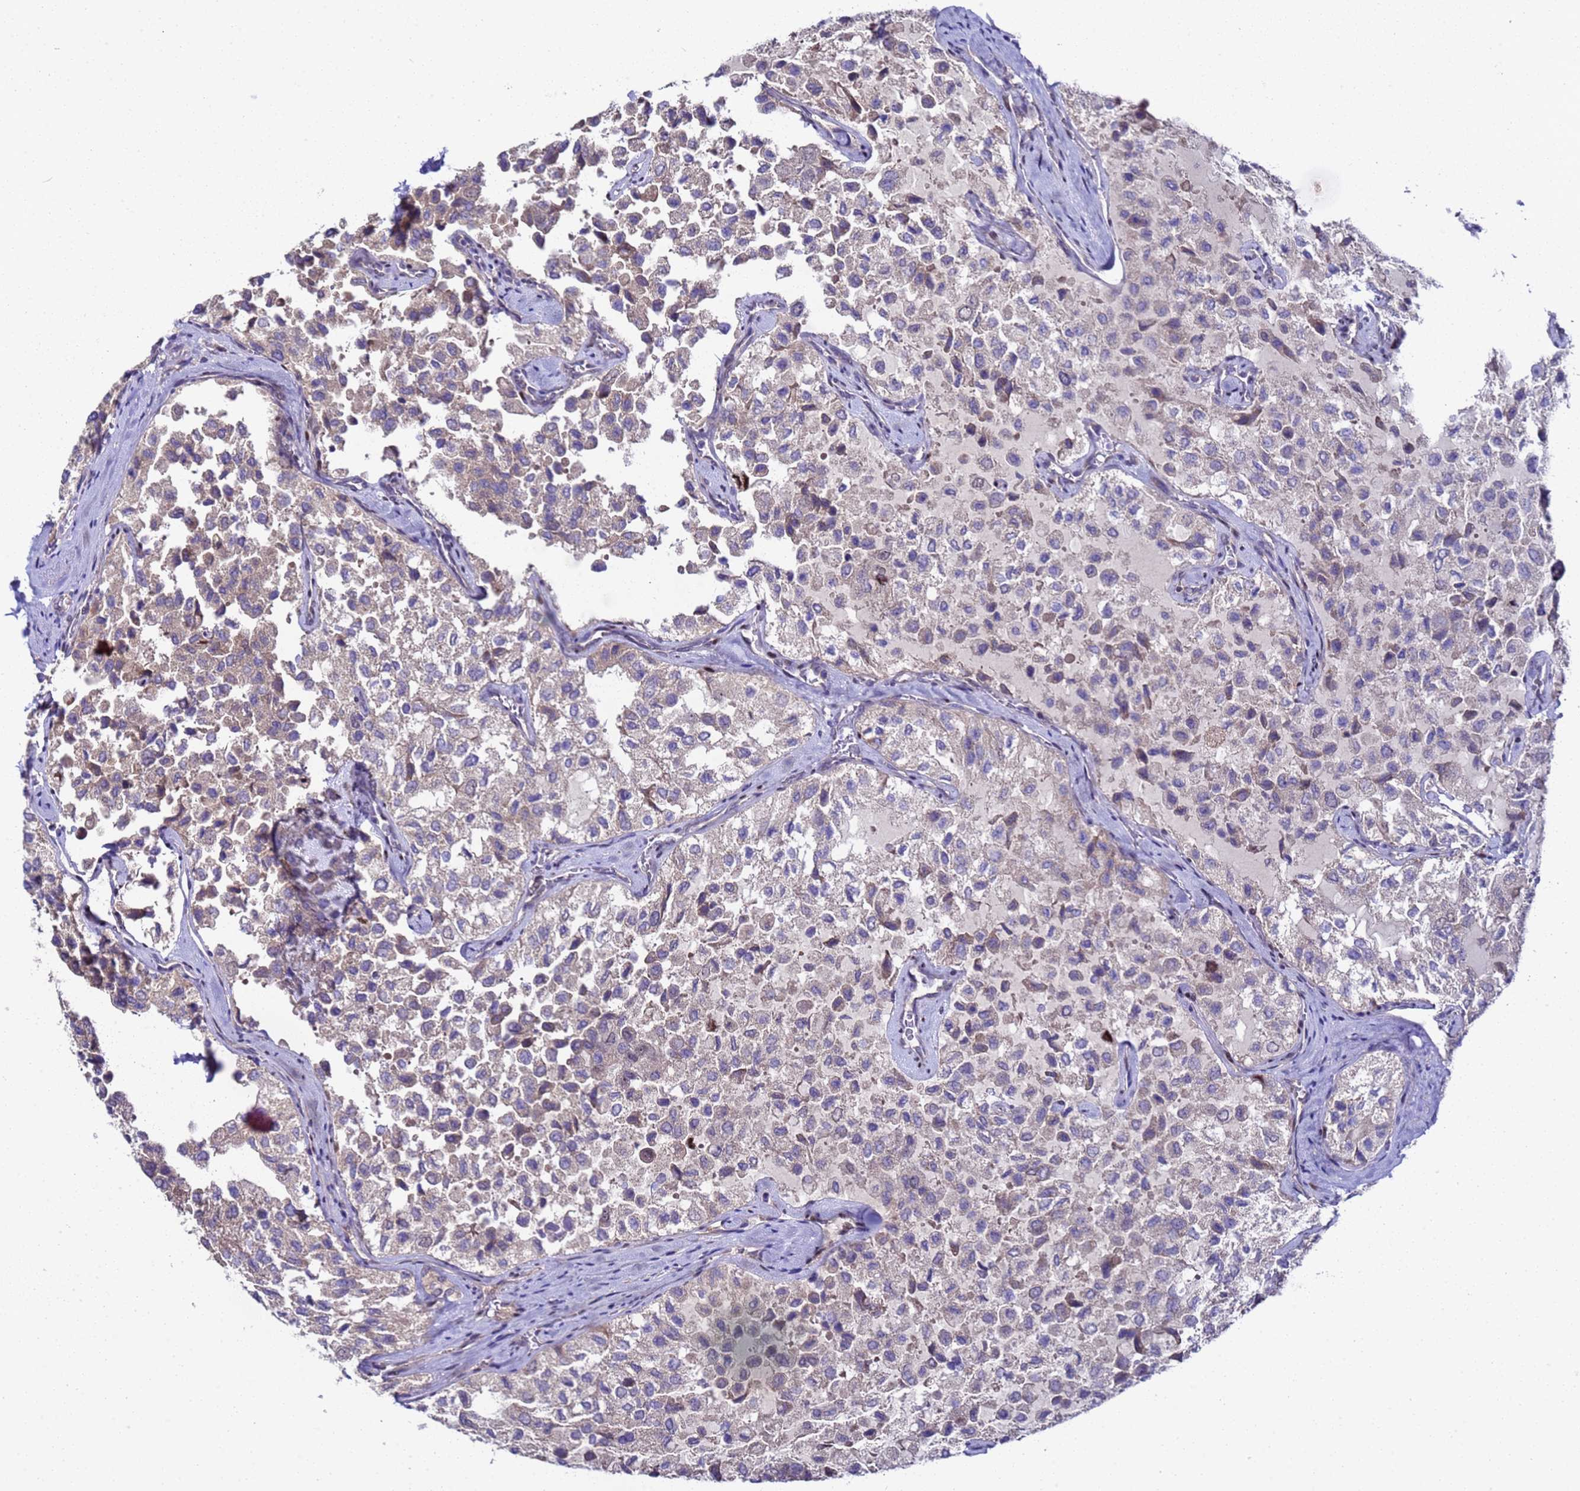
{"staining": {"intensity": "strong", "quantity": "<25%", "location": "nuclear"}, "tissue": "thyroid cancer", "cell_type": "Tumor cells", "image_type": "cancer", "snomed": [{"axis": "morphology", "description": "Follicular adenoma carcinoma, NOS"}, {"axis": "topography", "description": "Thyroid gland"}], "caption": "A high-resolution photomicrograph shows IHC staining of thyroid cancer, which displays strong nuclear staining in approximately <25% of tumor cells.", "gene": "ALG3", "patient": {"sex": "male", "age": 75}}